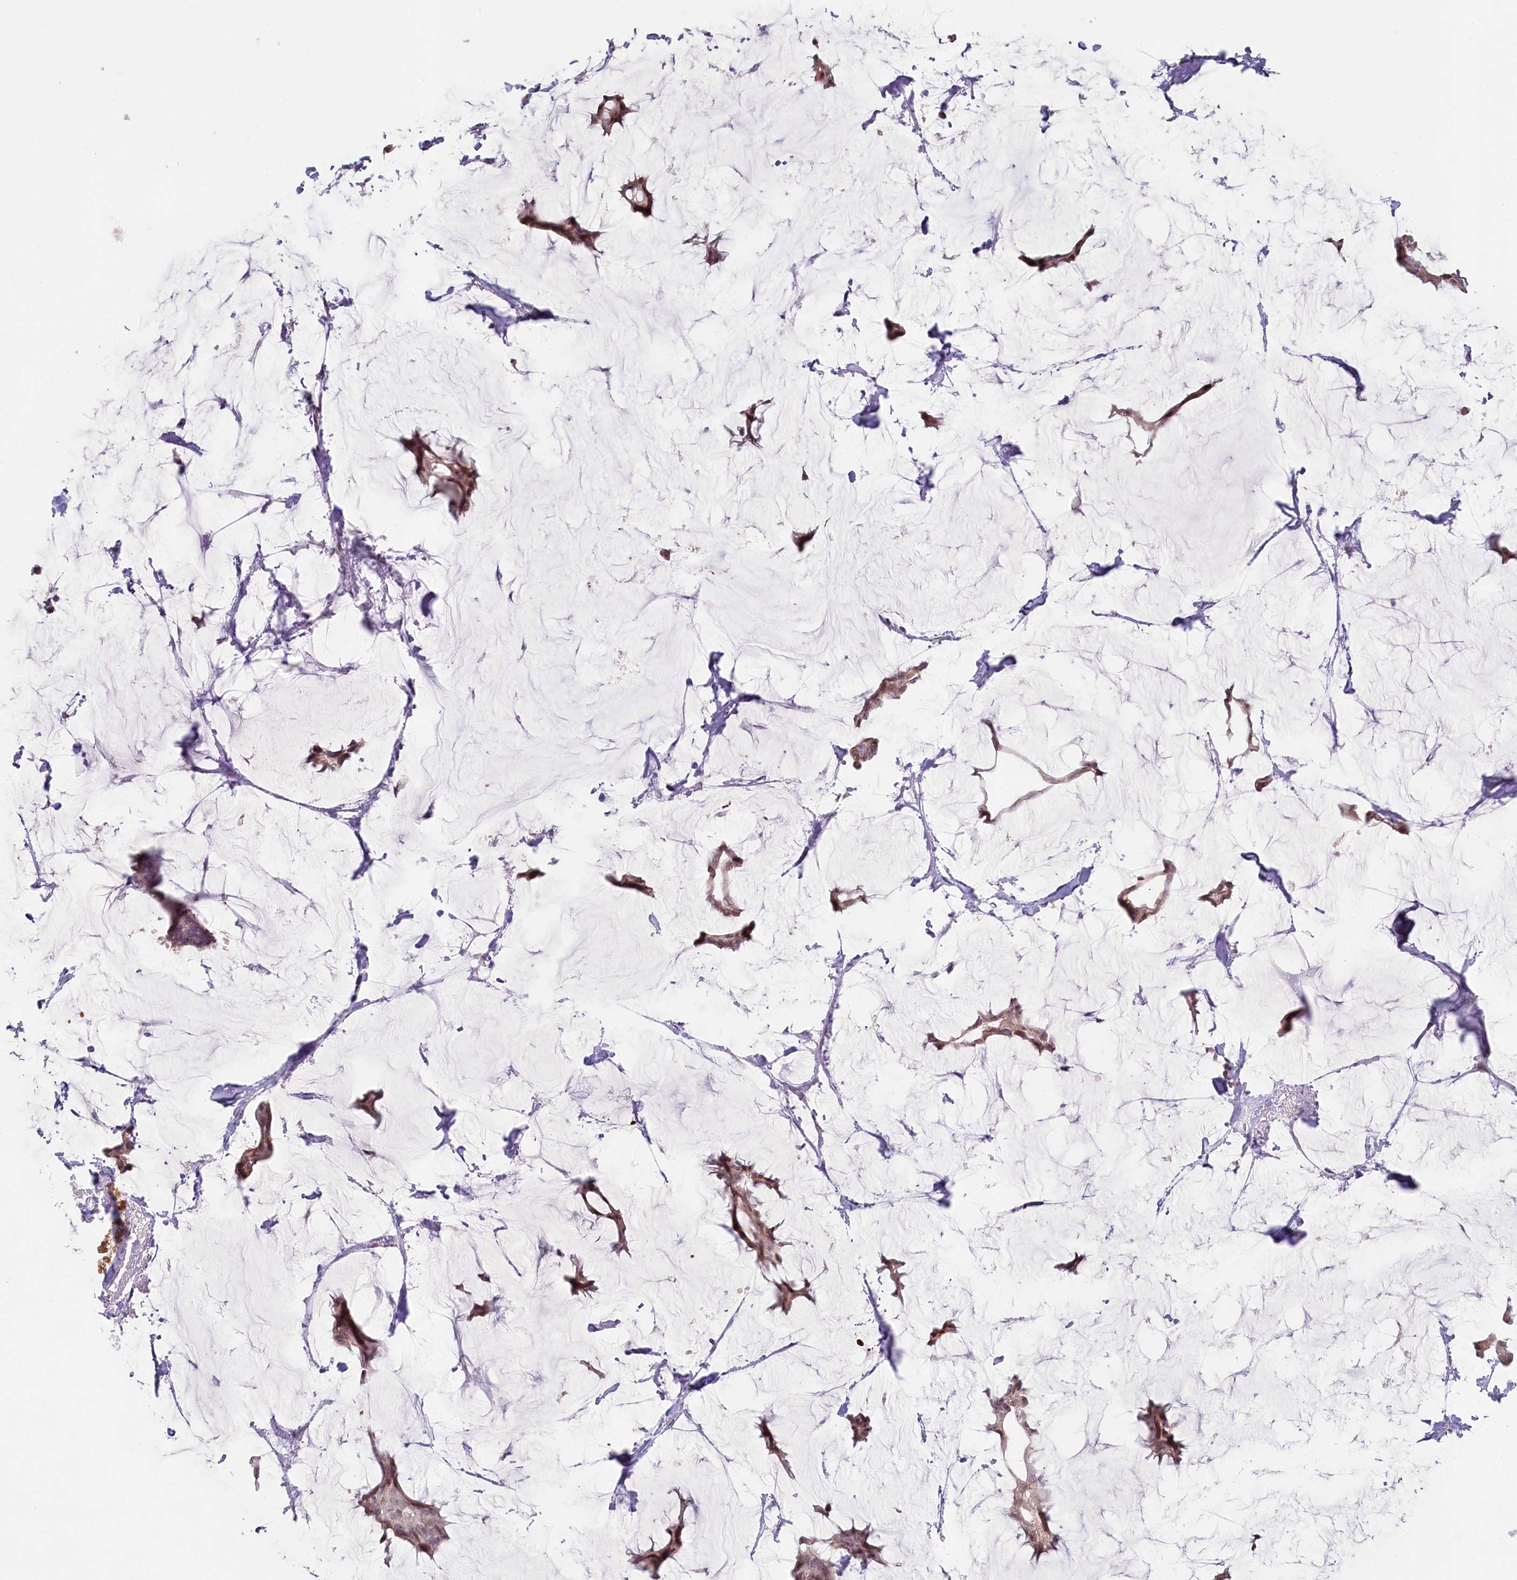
{"staining": {"intensity": "moderate", "quantity": "25%-75%", "location": "nuclear"}, "tissue": "breast cancer", "cell_type": "Tumor cells", "image_type": "cancer", "snomed": [{"axis": "morphology", "description": "Duct carcinoma"}, {"axis": "topography", "description": "Breast"}], "caption": "Intraductal carcinoma (breast) stained for a protein demonstrates moderate nuclear positivity in tumor cells.", "gene": "HPD", "patient": {"sex": "female", "age": 93}}